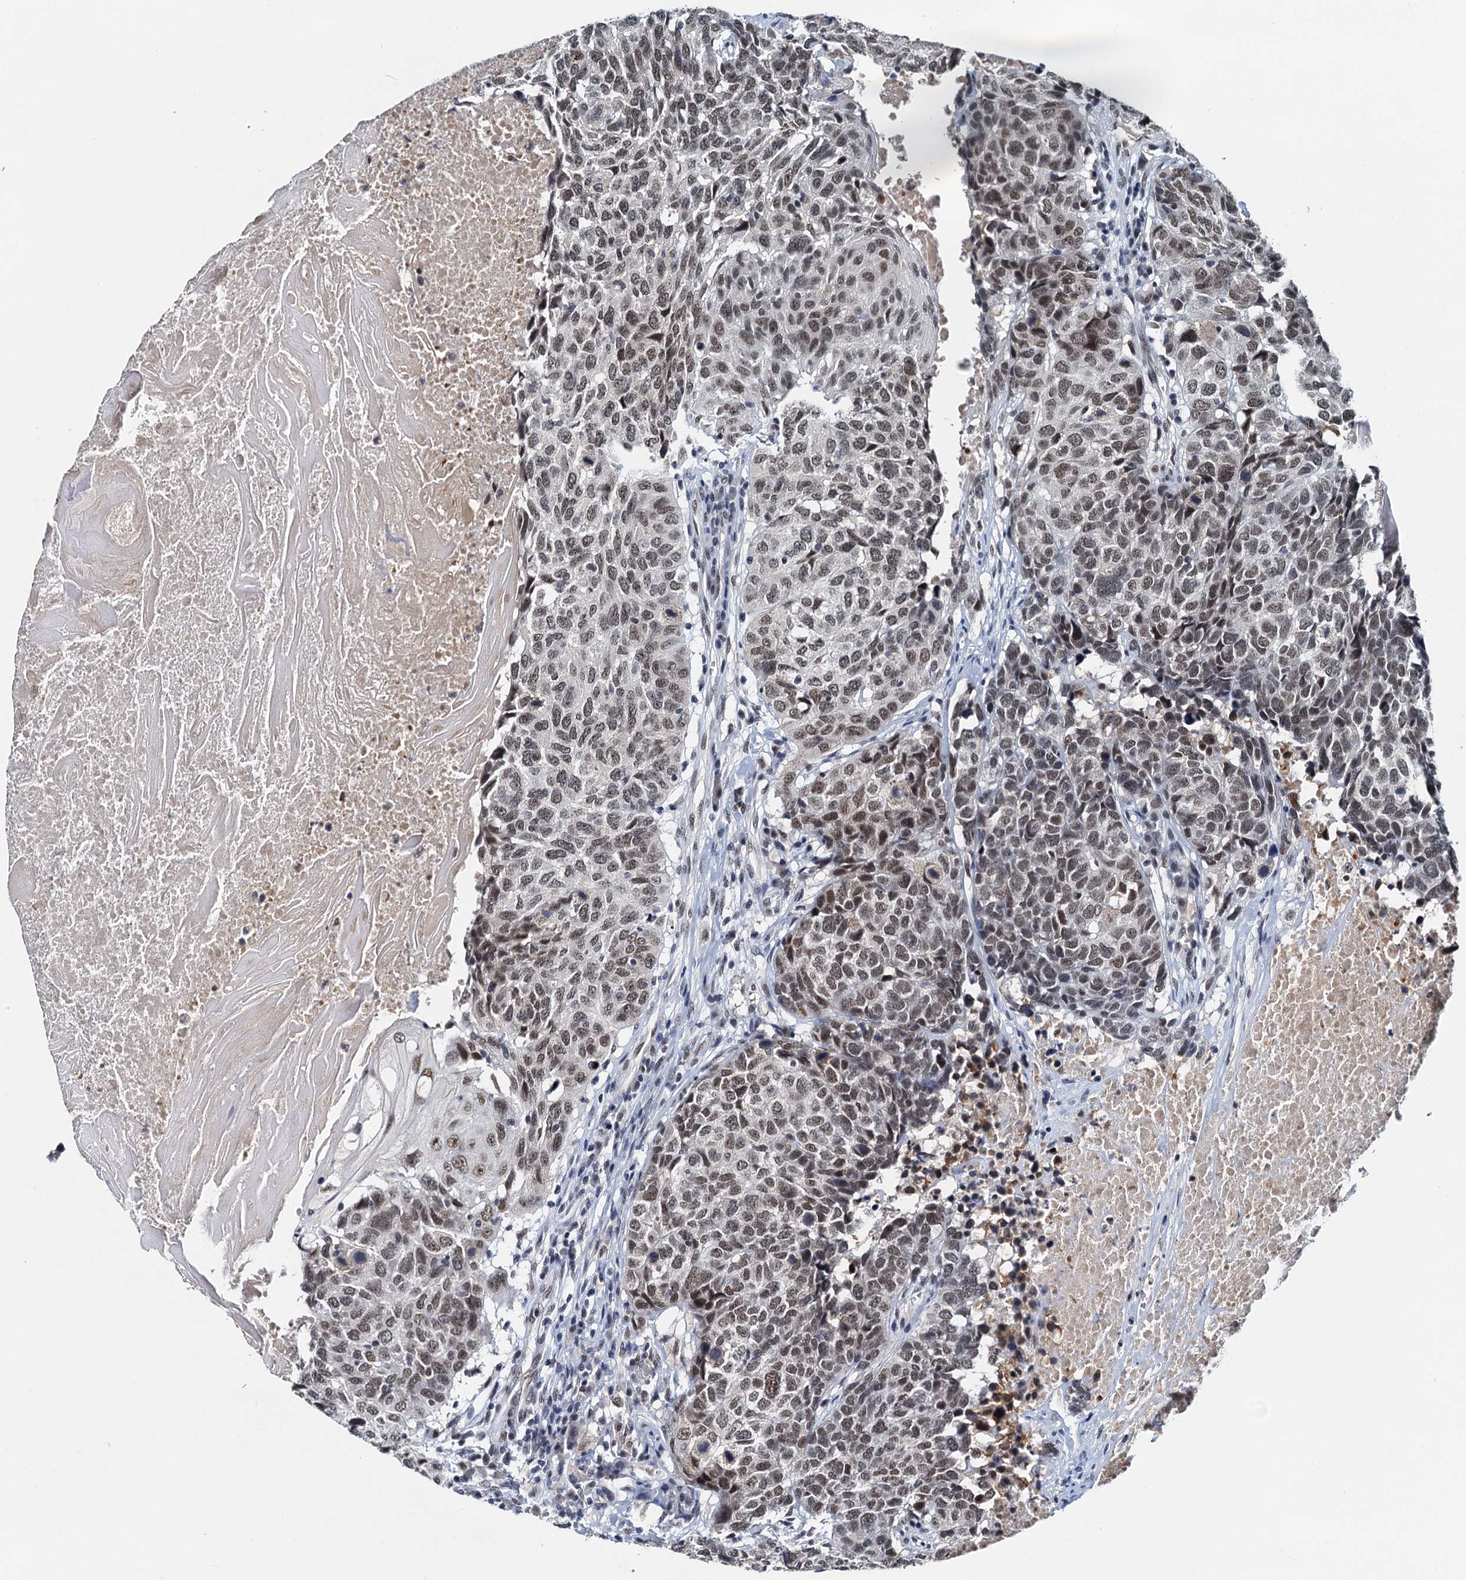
{"staining": {"intensity": "moderate", "quantity": ">75%", "location": "nuclear"}, "tissue": "head and neck cancer", "cell_type": "Tumor cells", "image_type": "cancer", "snomed": [{"axis": "morphology", "description": "Squamous cell carcinoma, NOS"}, {"axis": "topography", "description": "Head-Neck"}], "caption": "Head and neck squamous cell carcinoma tissue displays moderate nuclear staining in approximately >75% of tumor cells, visualized by immunohistochemistry.", "gene": "SNRPD1", "patient": {"sex": "male", "age": 66}}